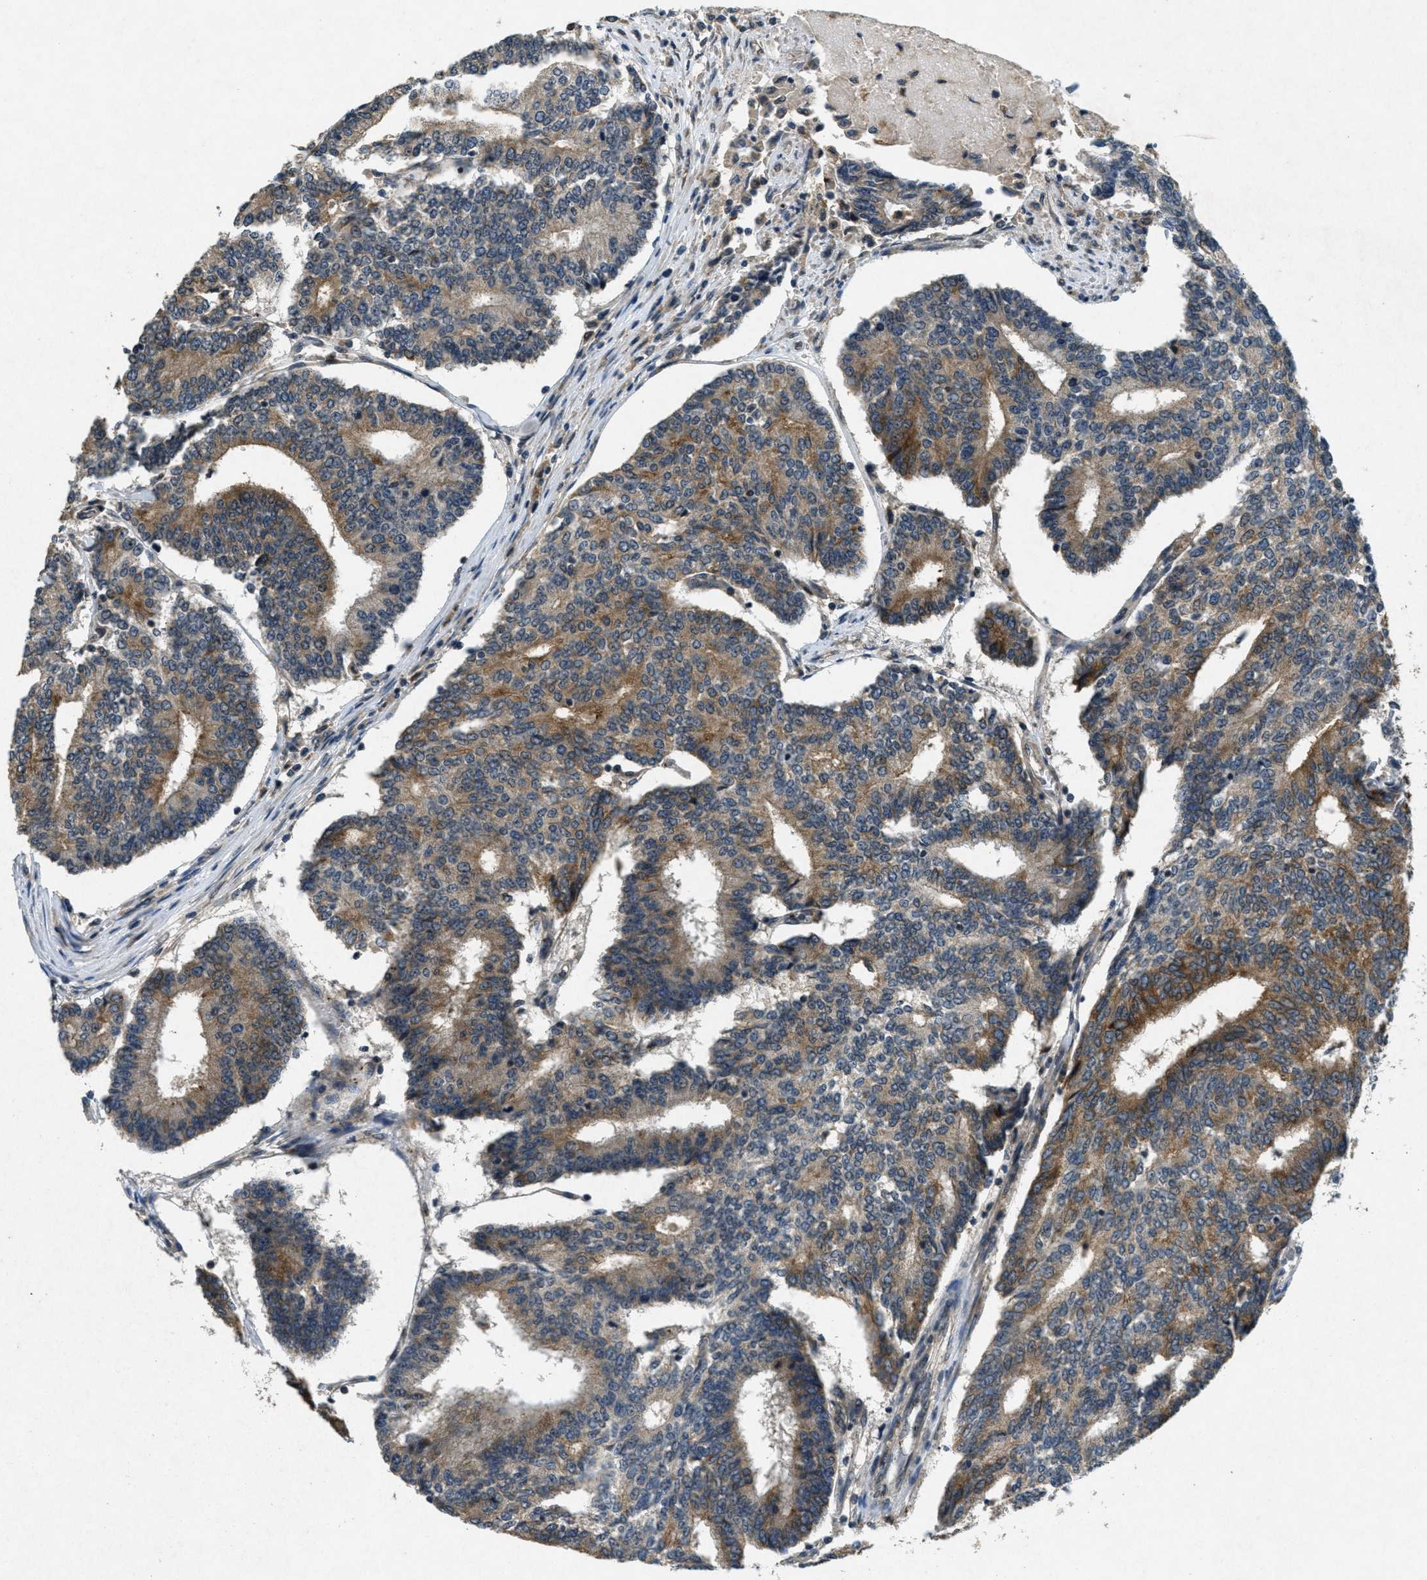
{"staining": {"intensity": "moderate", "quantity": ">75%", "location": "cytoplasmic/membranous"}, "tissue": "prostate cancer", "cell_type": "Tumor cells", "image_type": "cancer", "snomed": [{"axis": "morphology", "description": "Normal tissue, NOS"}, {"axis": "morphology", "description": "Adenocarcinoma, High grade"}, {"axis": "topography", "description": "Prostate"}, {"axis": "topography", "description": "Seminal veicle"}], "caption": "Tumor cells exhibit medium levels of moderate cytoplasmic/membranous expression in approximately >75% of cells in high-grade adenocarcinoma (prostate).", "gene": "RAB3D", "patient": {"sex": "male", "age": 55}}